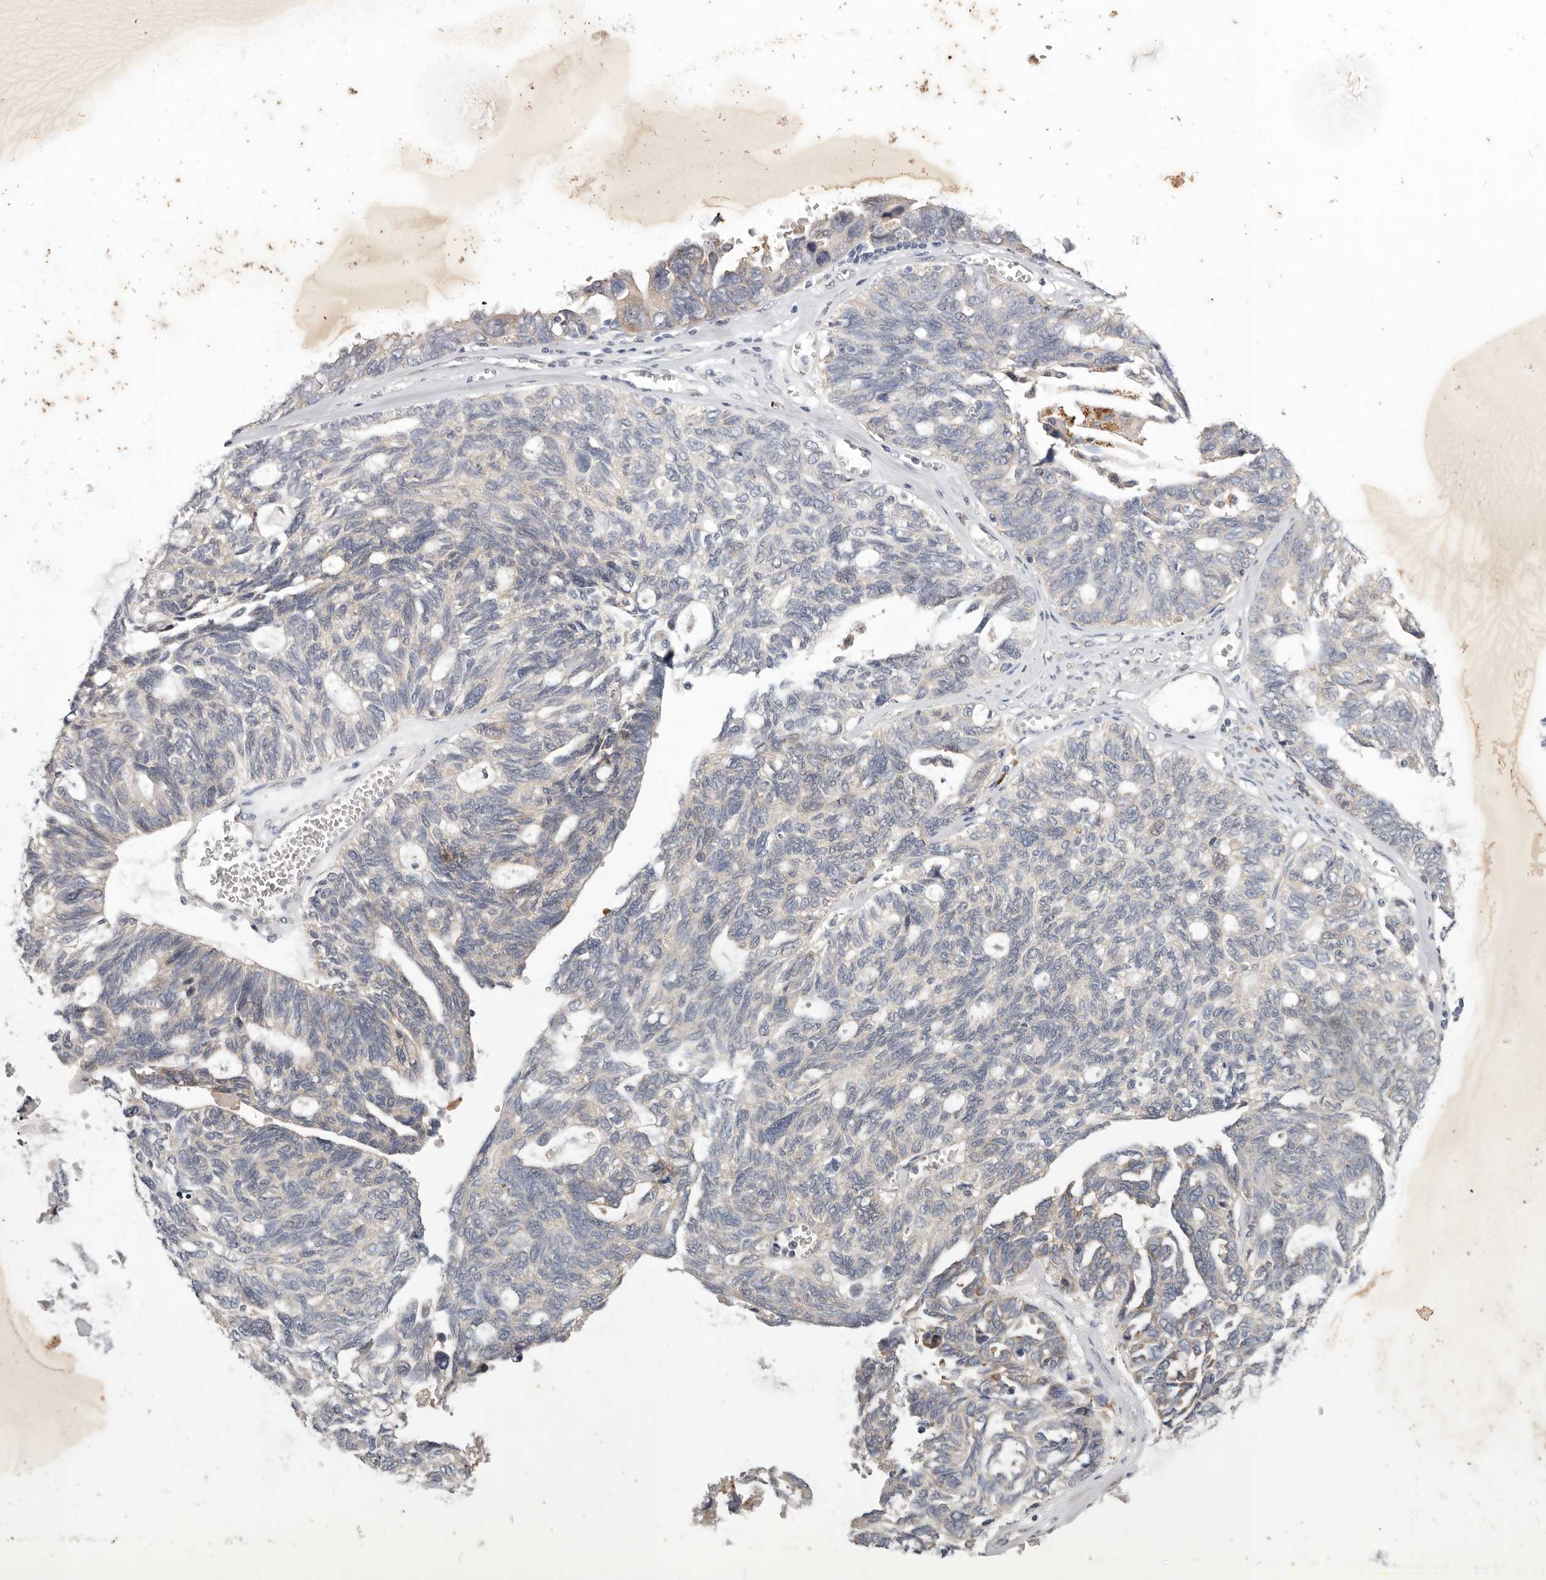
{"staining": {"intensity": "negative", "quantity": "none", "location": "none"}, "tissue": "ovarian cancer", "cell_type": "Tumor cells", "image_type": "cancer", "snomed": [{"axis": "morphology", "description": "Cystadenocarcinoma, serous, NOS"}, {"axis": "topography", "description": "Ovary"}], "caption": "The immunohistochemistry histopathology image has no significant expression in tumor cells of ovarian serous cystadenocarcinoma tissue.", "gene": "WDR77", "patient": {"sex": "female", "age": 79}}